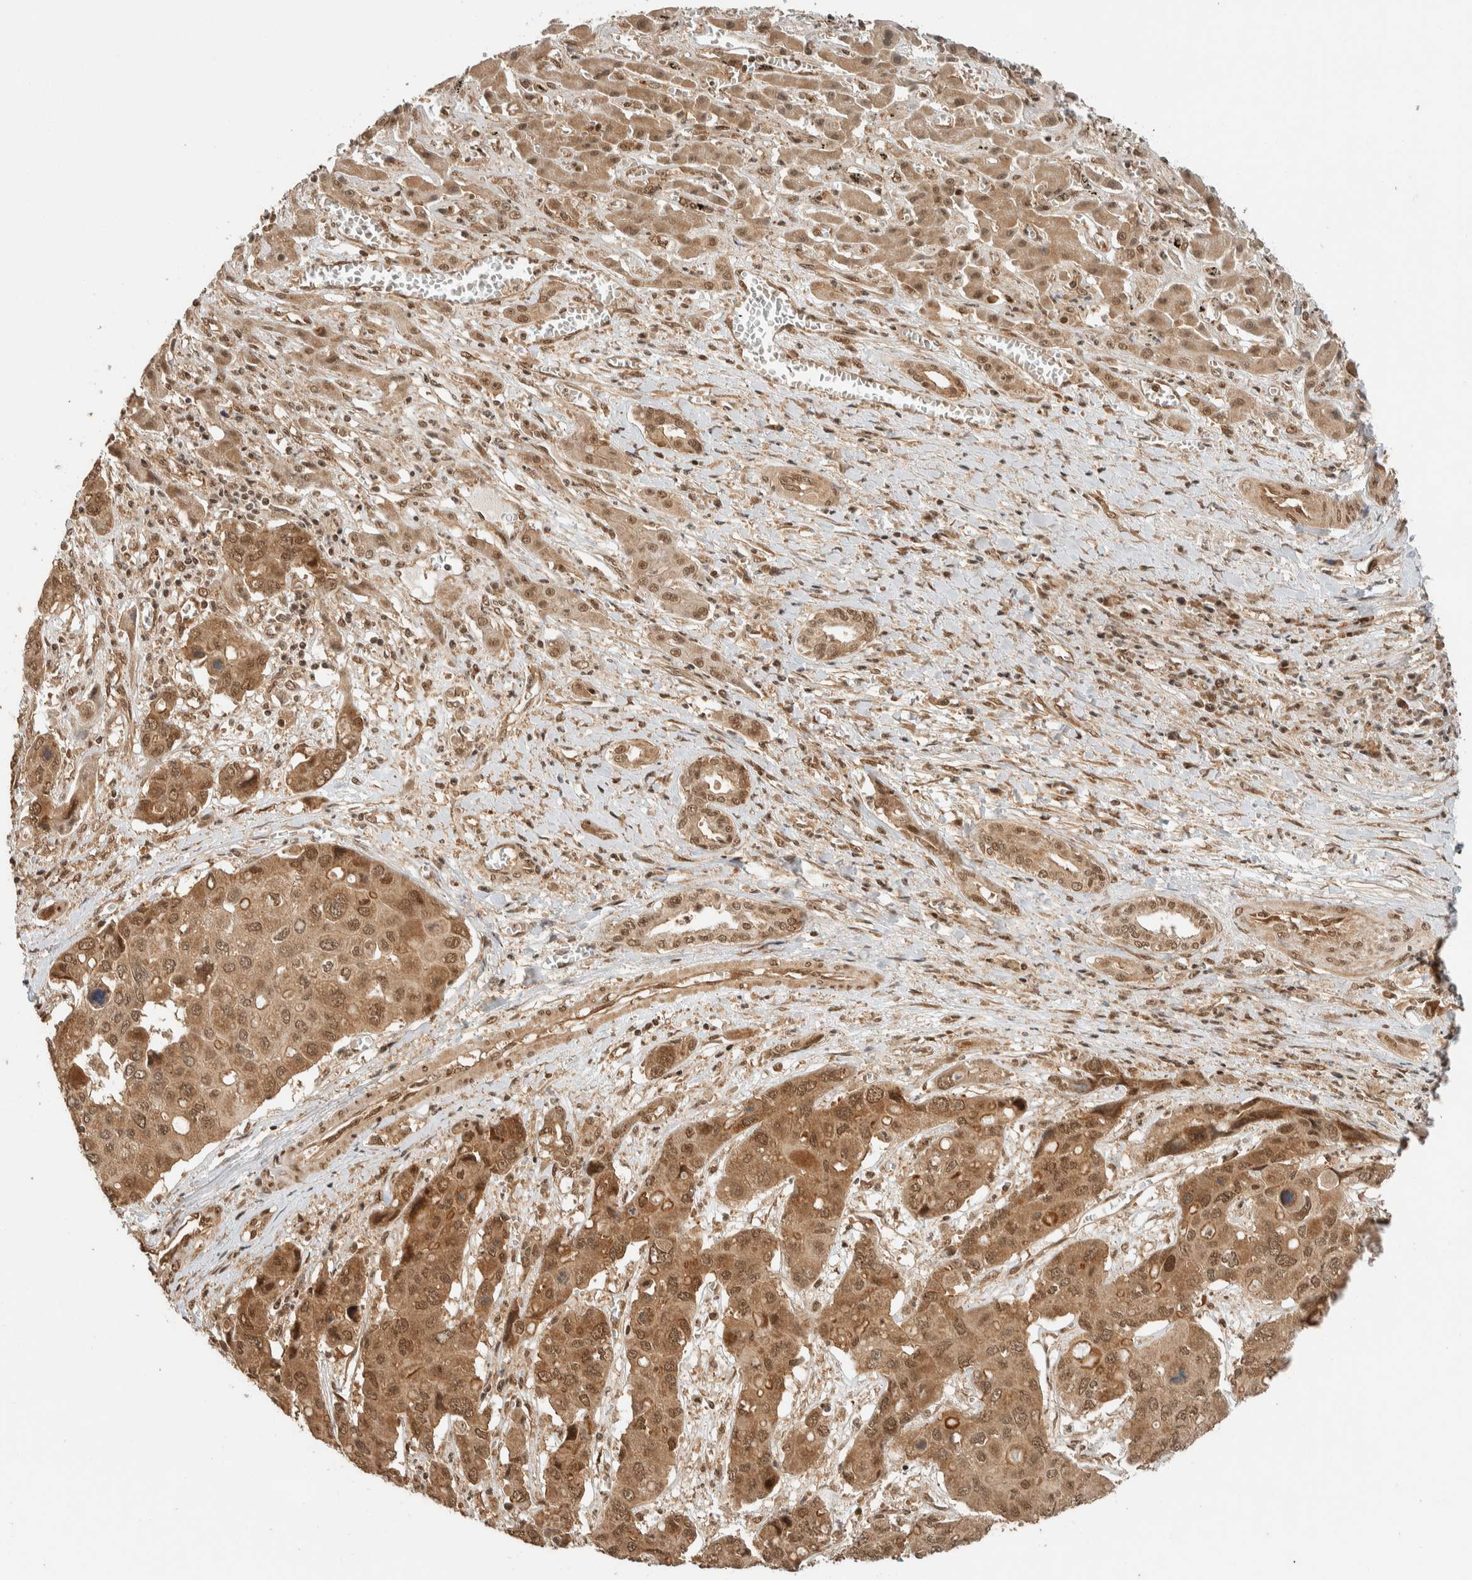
{"staining": {"intensity": "moderate", "quantity": ">75%", "location": "cytoplasmic/membranous,nuclear"}, "tissue": "liver cancer", "cell_type": "Tumor cells", "image_type": "cancer", "snomed": [{"axis": "morphology", "description": "Cholangiocarcinoma"}, {"axis": "topography", "description": "Liver"}], "caption": "DAB immunohistochemical staining of human liver cholangiocarcinoma exhibits moderate cytoplasmic/membranous and nuclear protein positivity in about >75% of tumor cells. Ihc stains the protein in brown and the nuclei are stained blue.", "gene": "ZBTB2", "patient": {"sex": "male", "age": 67}}